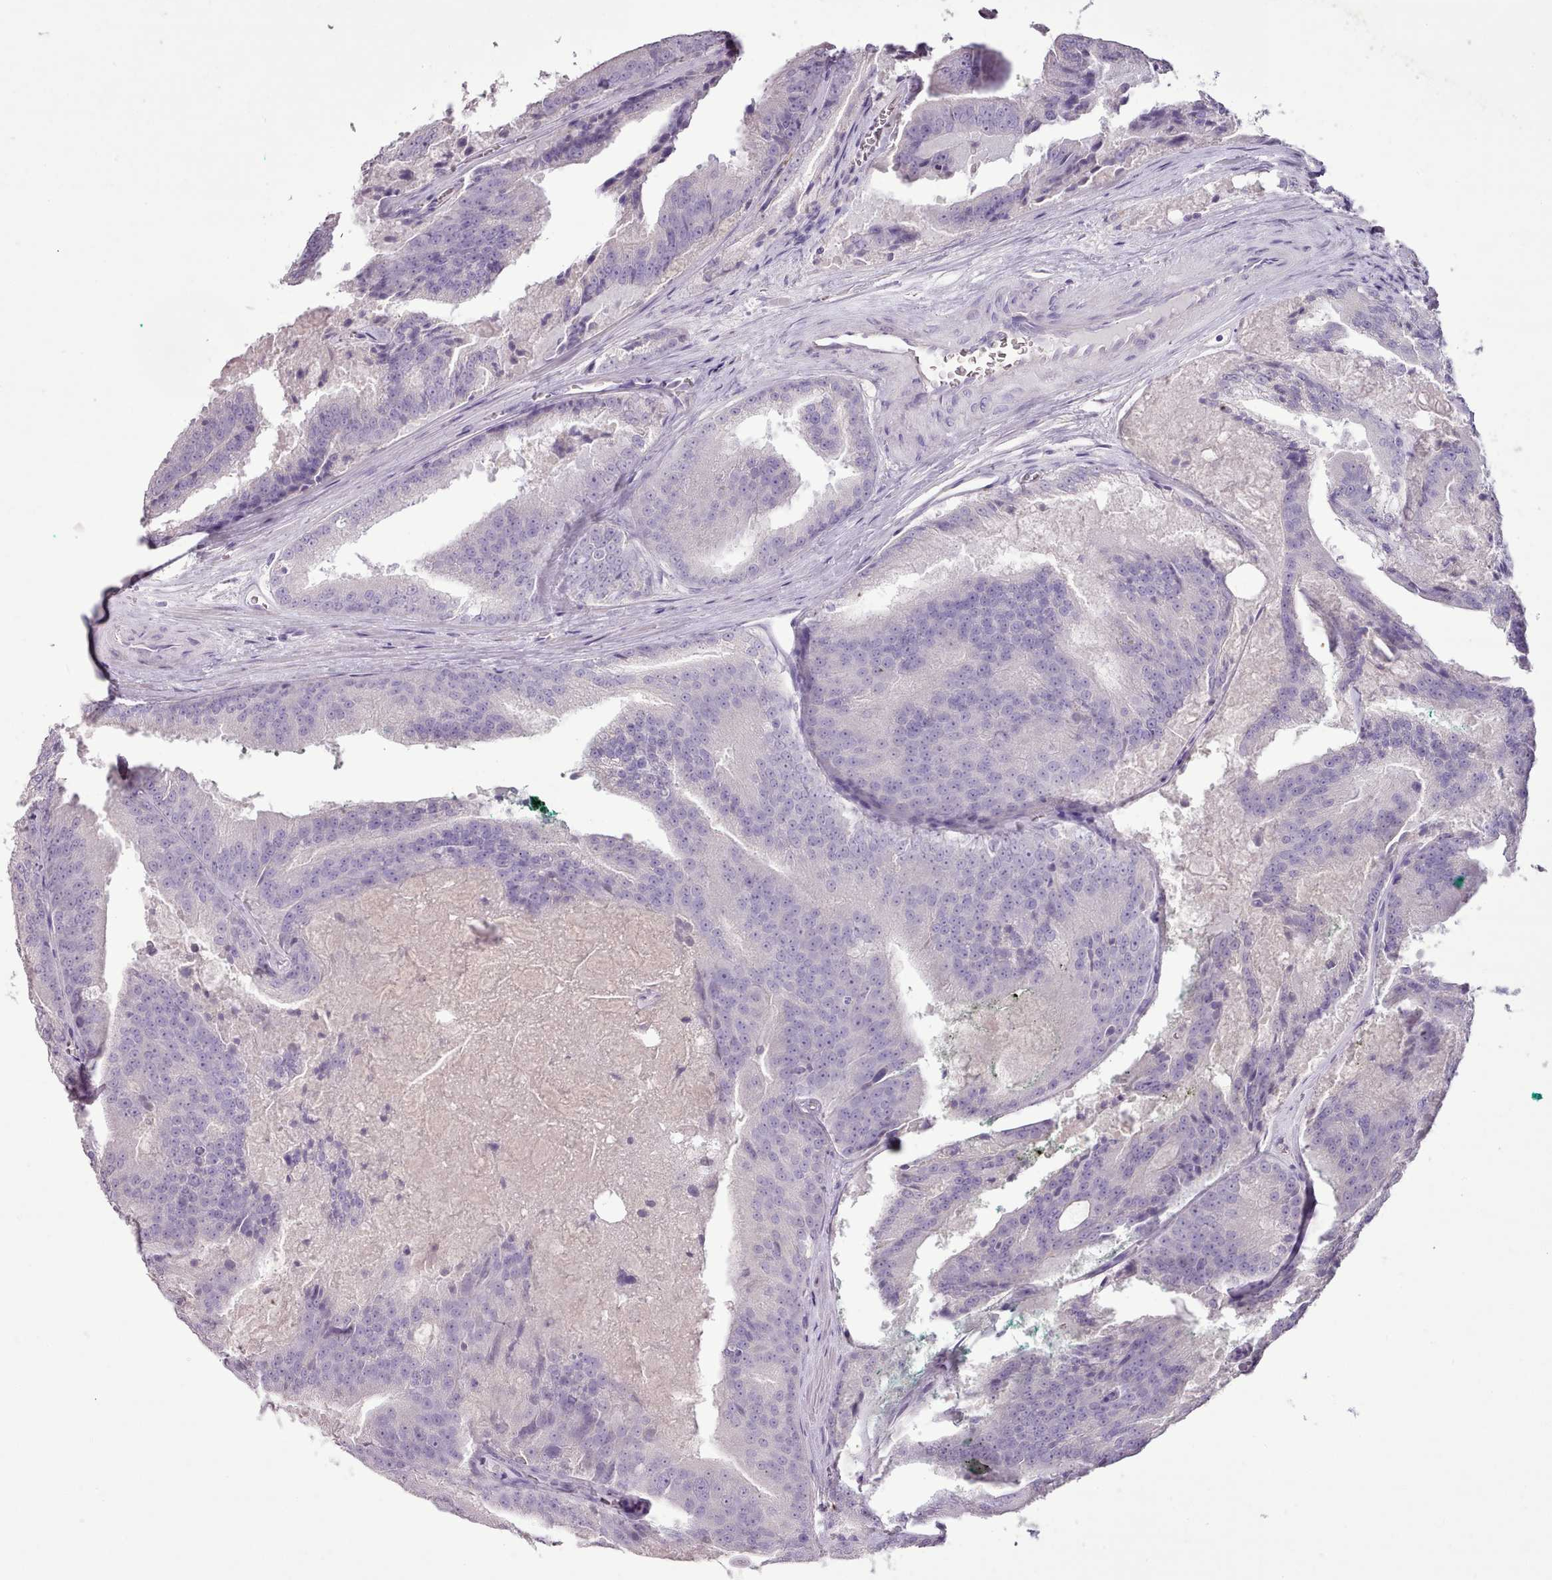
{"staining": {"intensity": "negative", "quantity": "none", "location": "none"}, "tissue": "prostate cancer", "cell_type": "Tumor cells", "image_type": "cancer", "snomed": [{"axis": "morphology", "description": "Adenocarcinoma, High grade"}, {"axis": "topography", "description": "Prostate"}], "caption": "High magnification brightfield microscopy of prostate adenocarcinoma (high-grade) stained with DAB (brown) and counterstained with hematoxylin (blue): tumor cells show no significant positivity.", "gene": "BLOC1S2", "patient": {"sex": "male", "age": 61}}